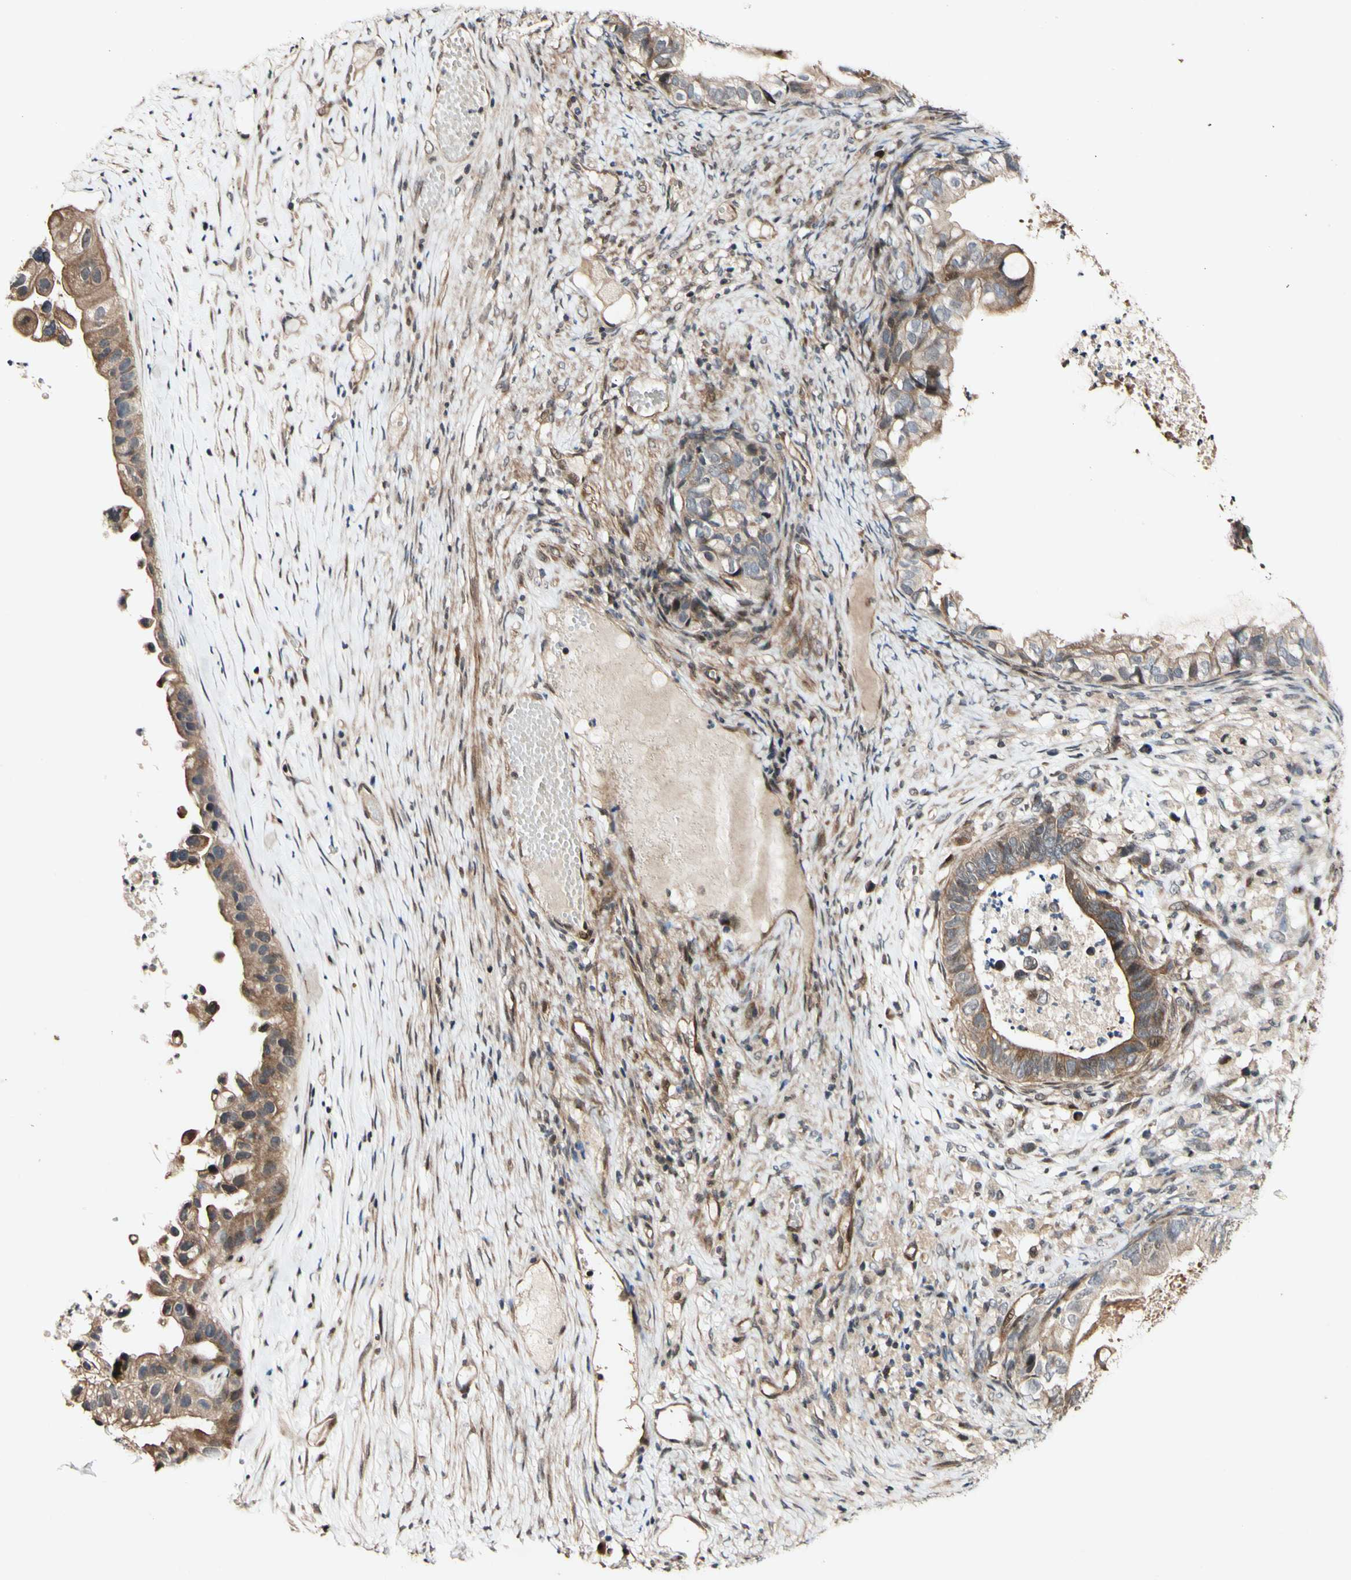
{"staining": {"intensity": "moderate", "quantity": ">75%", "location": "cytoplasmic/membranous,nuclear"}, "tissue": "ovarian cancer", "cell_type": "Tumor cells", "image_type": "cancer", "snomed": [{"axis": "morphology", "description": "Cystadenocarcinoma, mucinous, NOS"}, {"axis": "topography", "description": "Ovary"}], "caption": "Immunohistochemistry (IHC) of mucinous cystadenocarcinoma (ovarian) displays medium levels of moderate cytoplasmic/membranous and nuclear staining in approximately >75% of tumor cells.", "gene": "CSNK1E", "patient": {"sex": "female", "age": 80}}